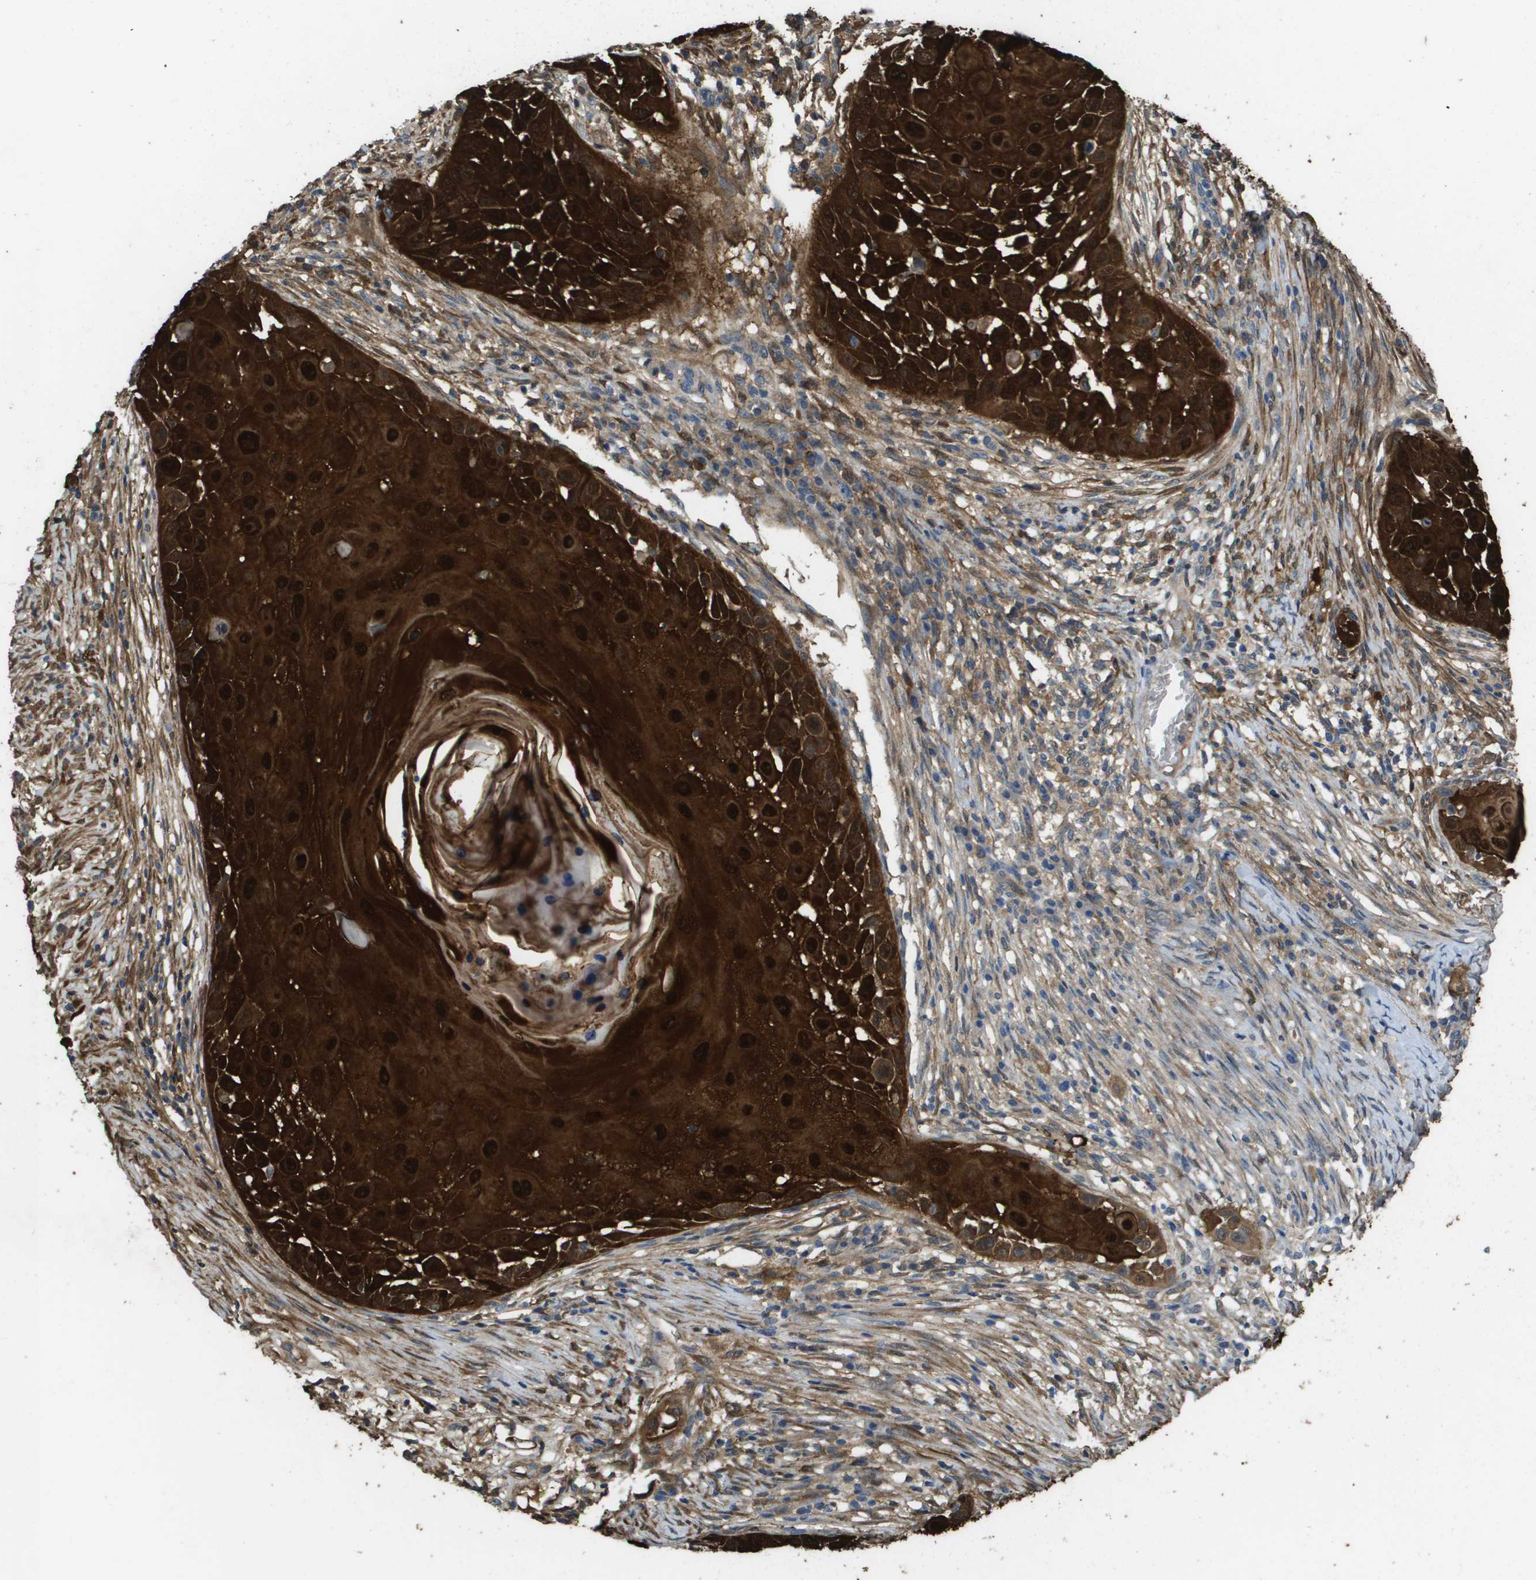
{"staining": {"intensity": "strong", "quantity": ">75%", "location": "cytoplasmic/membranous,nuclear"}, "tissue": "skin cancer", "cell_type": "Tumor cells", "image_type": "cancer", "snomed": [{"axis": "morphology", "description": "Squamous cell carcinoma, NOS"}, {"axis": "topography", "description": "Skin"}], "caption": "Tumor cells reveal strong cytoplasmic/membranous and nuclear positivity in approximately >75% of cells in skin cancer (squamous cell carcinoma).", "gene": "FABP5", "patient": {"sex": "female", "age": 44}}